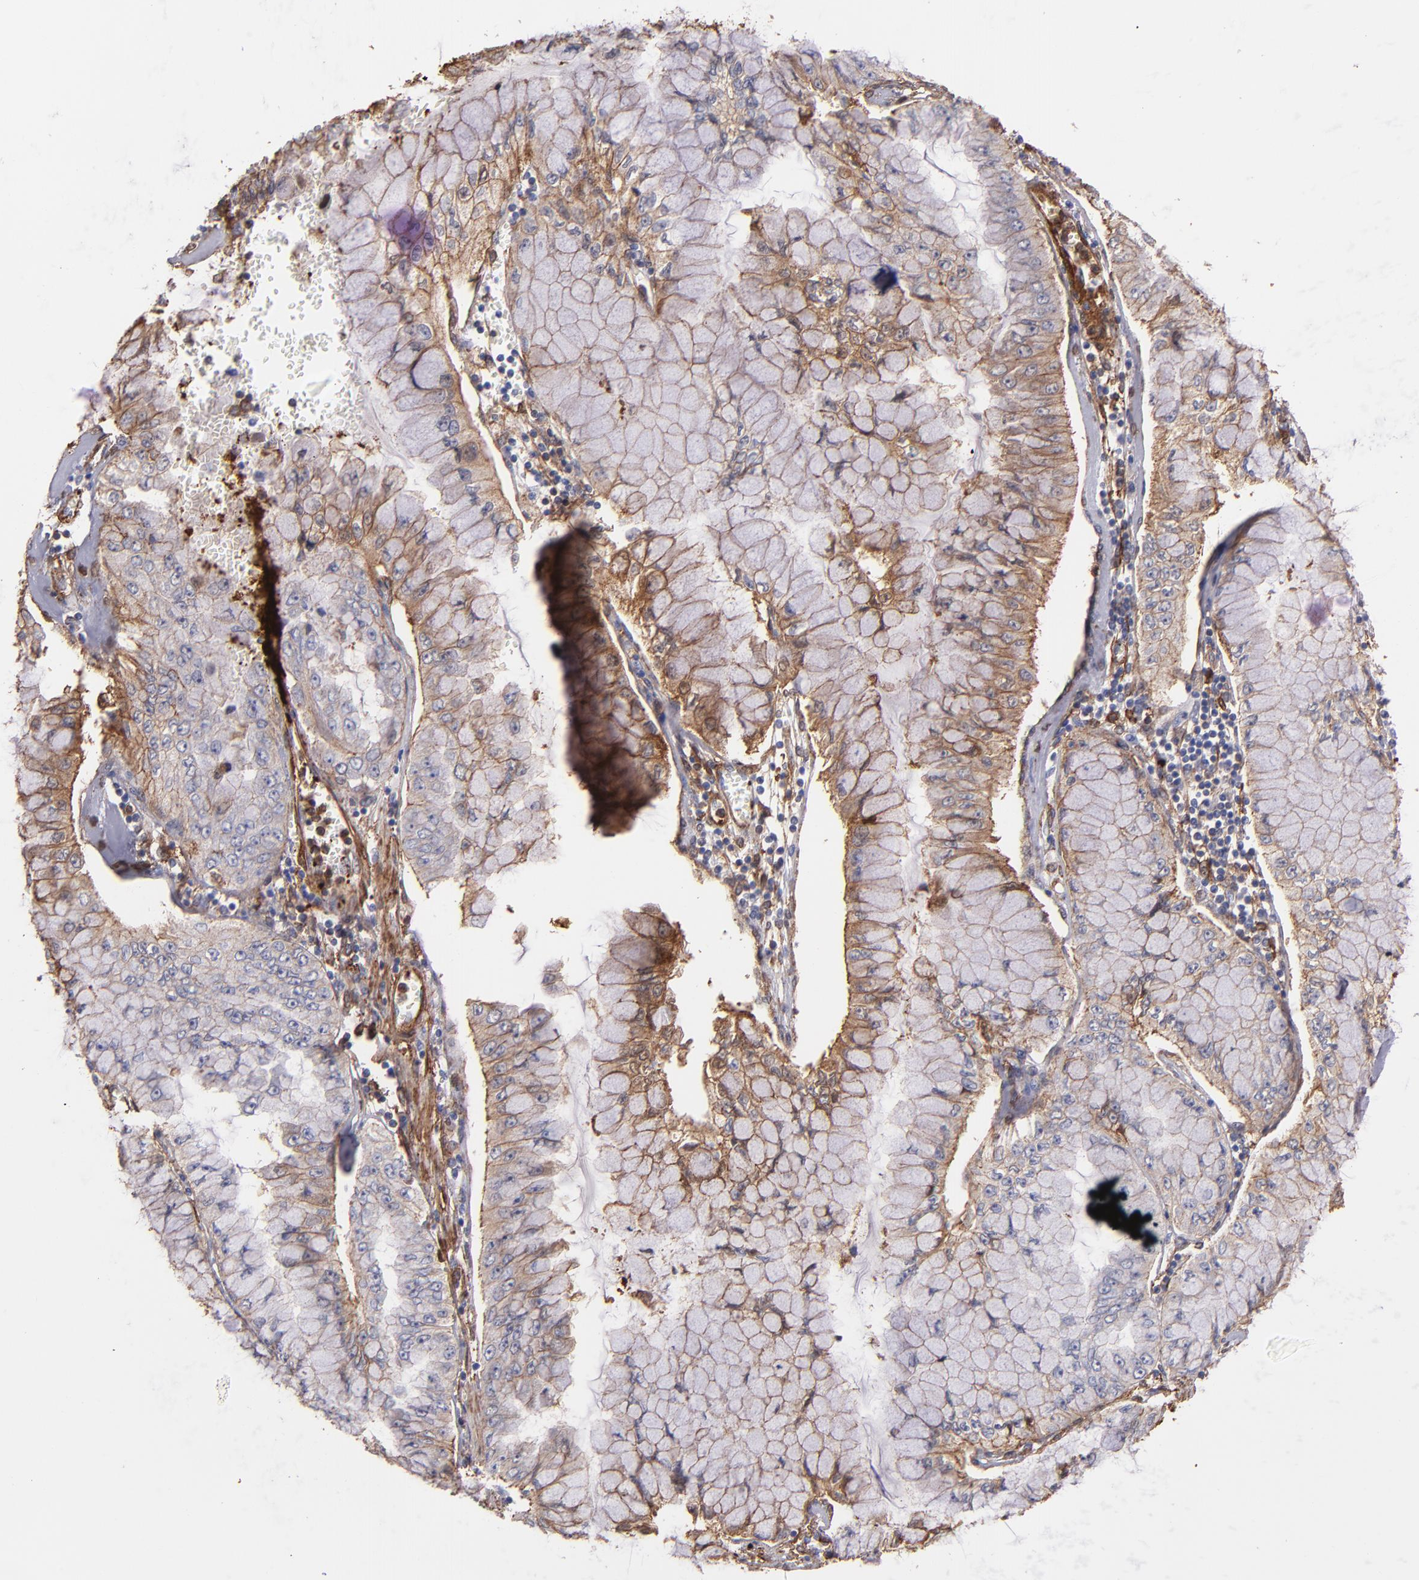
{"staining": {"intensity": "moderate", "quantity": "25%-75%", "location": "cytoplasmic/membranous"}, "tissue": "liver cancer", "cell_type": "Tumor cells", "image_type": "cancer", "snomed": [{"axis": "morphology", "description": "Cholangiocarcinoma"}, {"axis": "topography", "description": "Liver"}], "caption": "There is medium levels of moderate cytoplasmic/membranous expression in tumor cells of cholangiocarcinoma (liver), as demonstrated by immunohistochemical staining (brown color).", "gene": "VCL", "patient": {"sex": "female", "age": 79}}